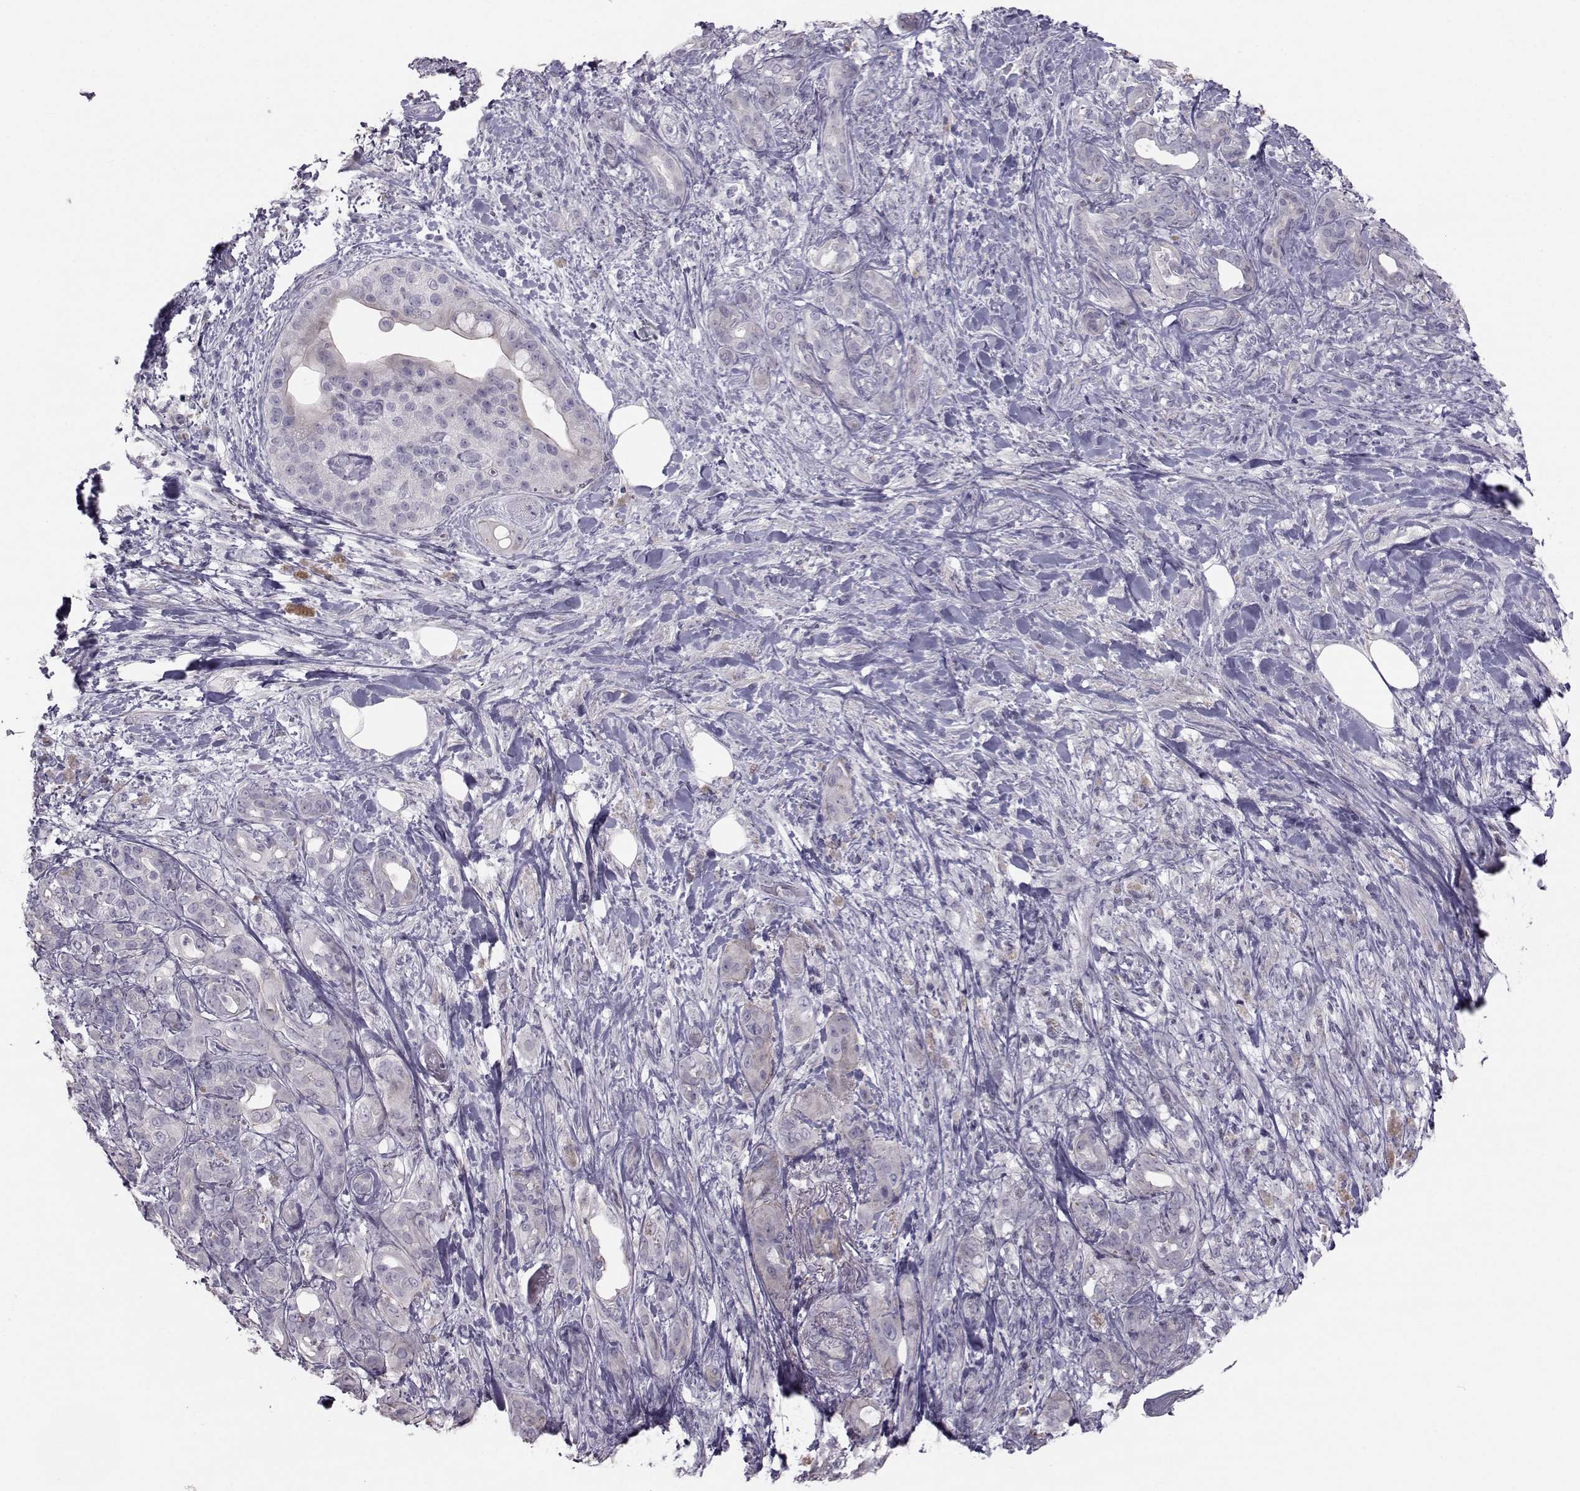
{"staining": {"intensity": "negative", "quantity": "none", "location": "none"}, "tissue": "pancreatic cancer", "cell_type": "Tumor cells", "image_type": "cancer", "snomed": [{"axis": "morphology", "description": "Adenocarcinoma, NOS"}, {"axis": "topography", "description": "Pancreas"}], "caption": "Histopathology image shows no protein expression in tumor cells of pancreatic cancer tissue. (DAB (3,3'-diaminobenzidine) IHC visualized using brightfield microscopy, high magnification).", "gene": "GARIN3", "patient": {"sex": "male", "age": 71}}